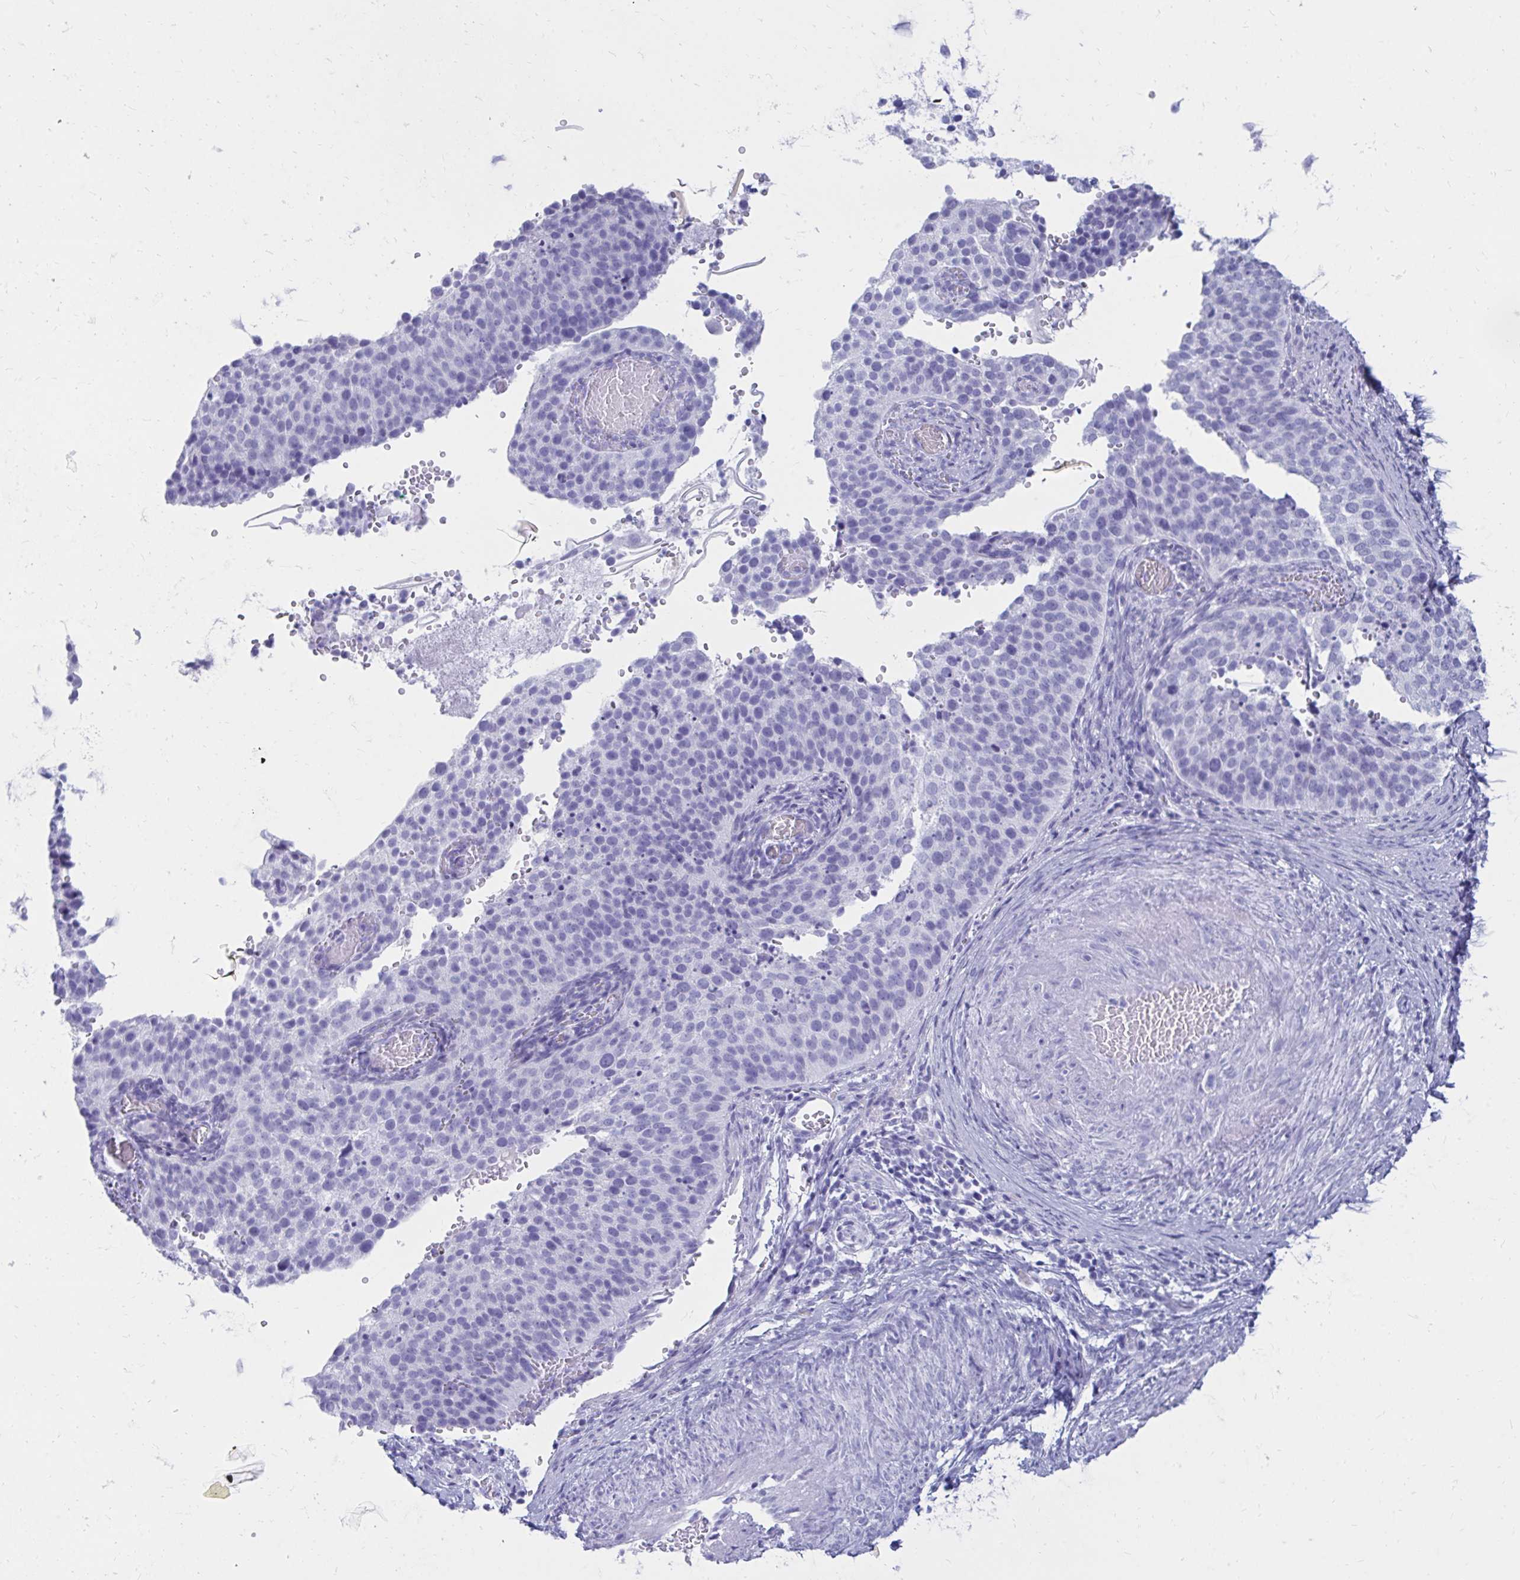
{"staining": {"intensity": "negative", "quantity": "none", "location": "none"}, "tissue": "cervical cancer", "cell_type": "Tumor cells", "image_type": "cancer", "snomed": [{"axis": "morphology", "description": "Squamous cell carcinoma, NOS"}, {"axis": "topography", "description": "Cervix"}], "caption": "The image demonstrates no significant positivity in tumor cells of cervical squamous cell carcinoma. (Stains: DAB (3,3'-diaminobenzidine) immunohistochemistry (IHC) with hematoxylin counter stain, Microscopy: brightfield microscopy at high magnification).", "gene": "OR10R2", "patient": {"sex": "female", "age": 44}}